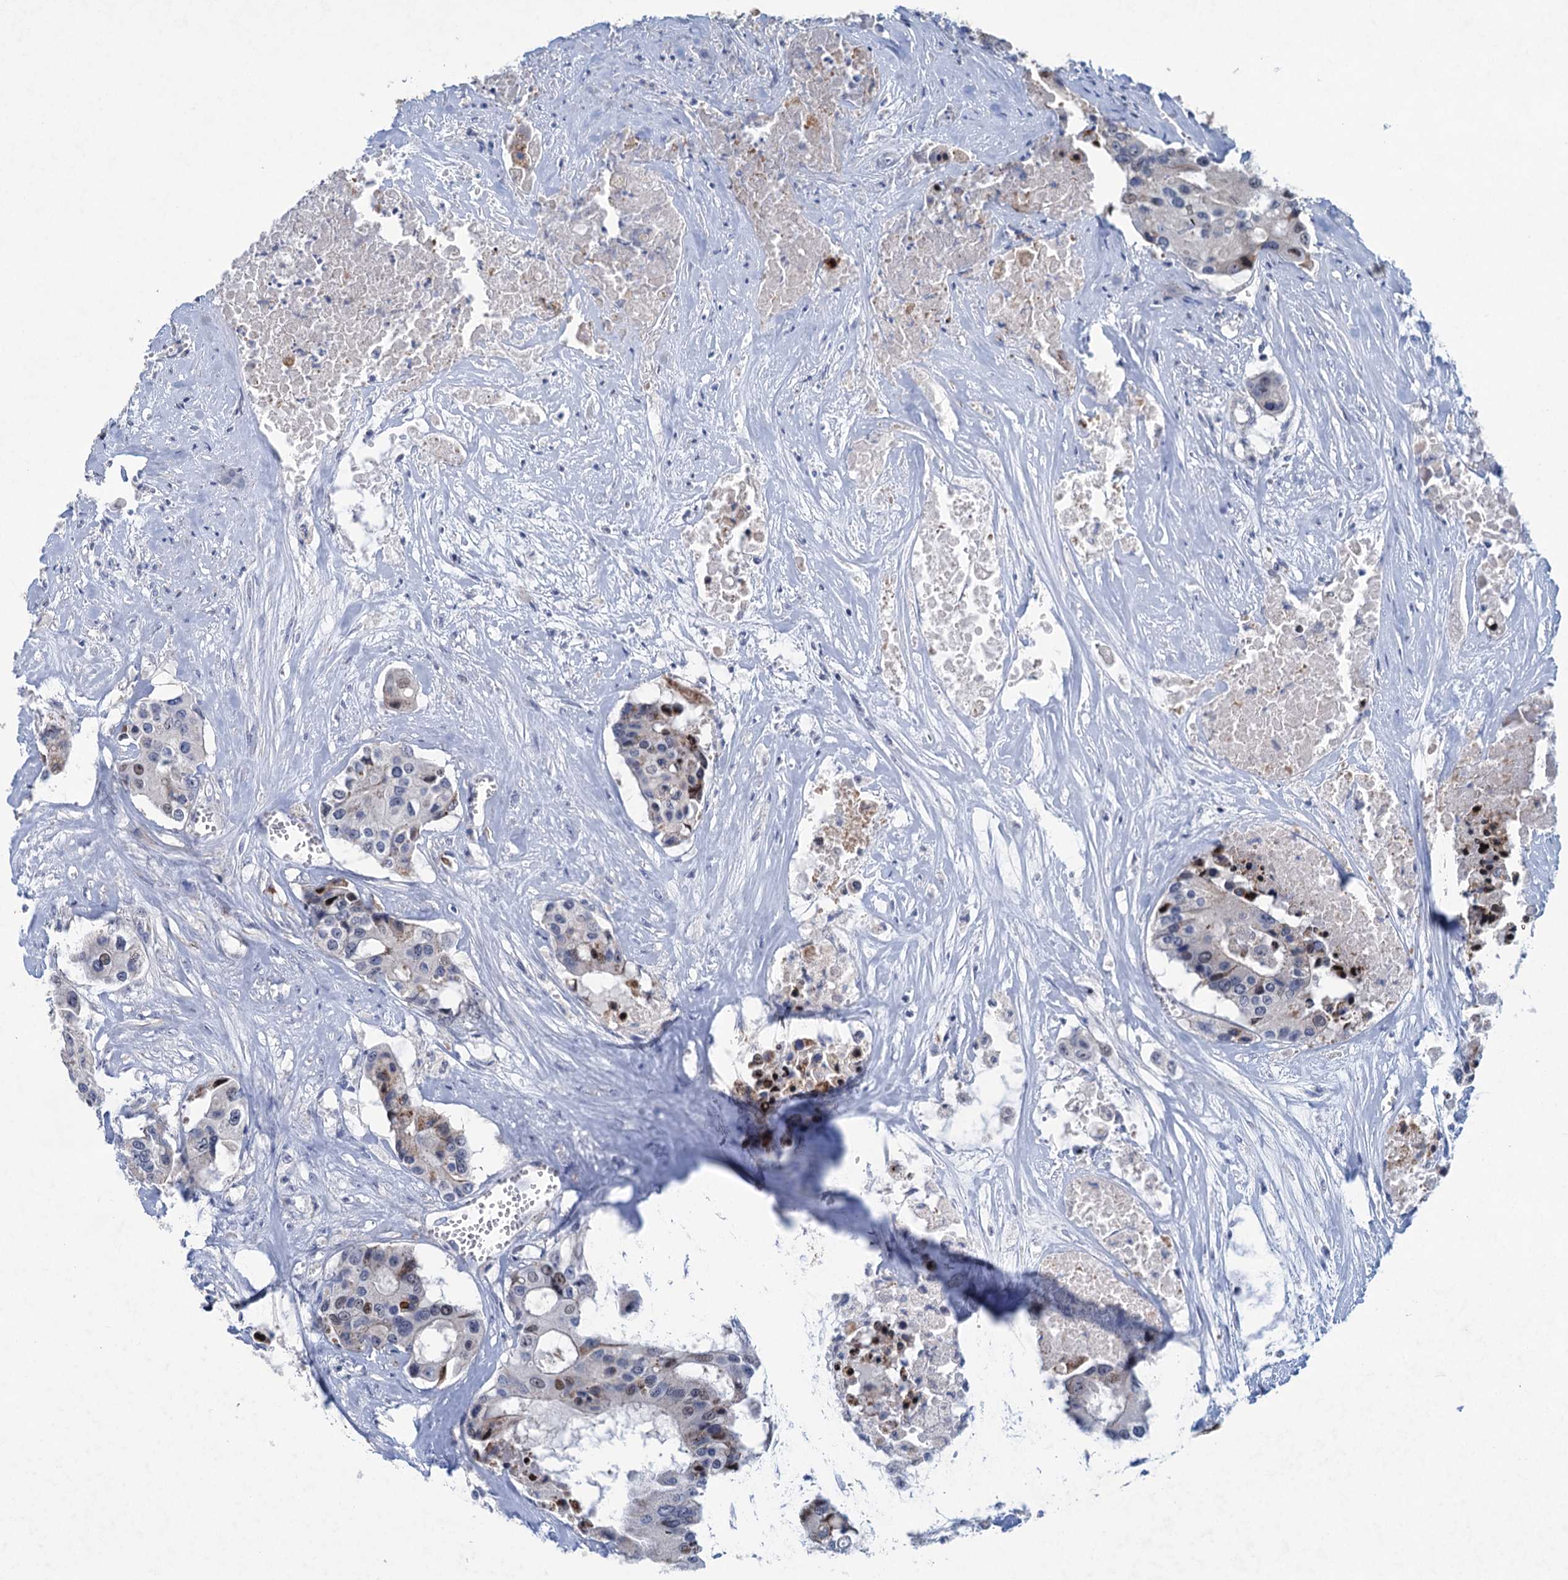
{"staining": {"intensity": "moderate", "quantity": "<25%", "location": "nuclear"}, "tissue": "colorectal cancer", "cell_type": "Tumor cells", "image_type": "cancer", "snomed": [{"axis": "morphology", "description": "Adenocarcinoma, NOS"}, {"axis": "topography", "description": "Colon"}], "caption": "IHC histopathology image of human colorectal cancer (adenocarcinoma) stained for a protein (brown), which displays low levels of moderate nuclear staining in approximately <25% of tumor cells.", "gene": "ESYT3", "patient": {"sex": "male", "age": 77}}